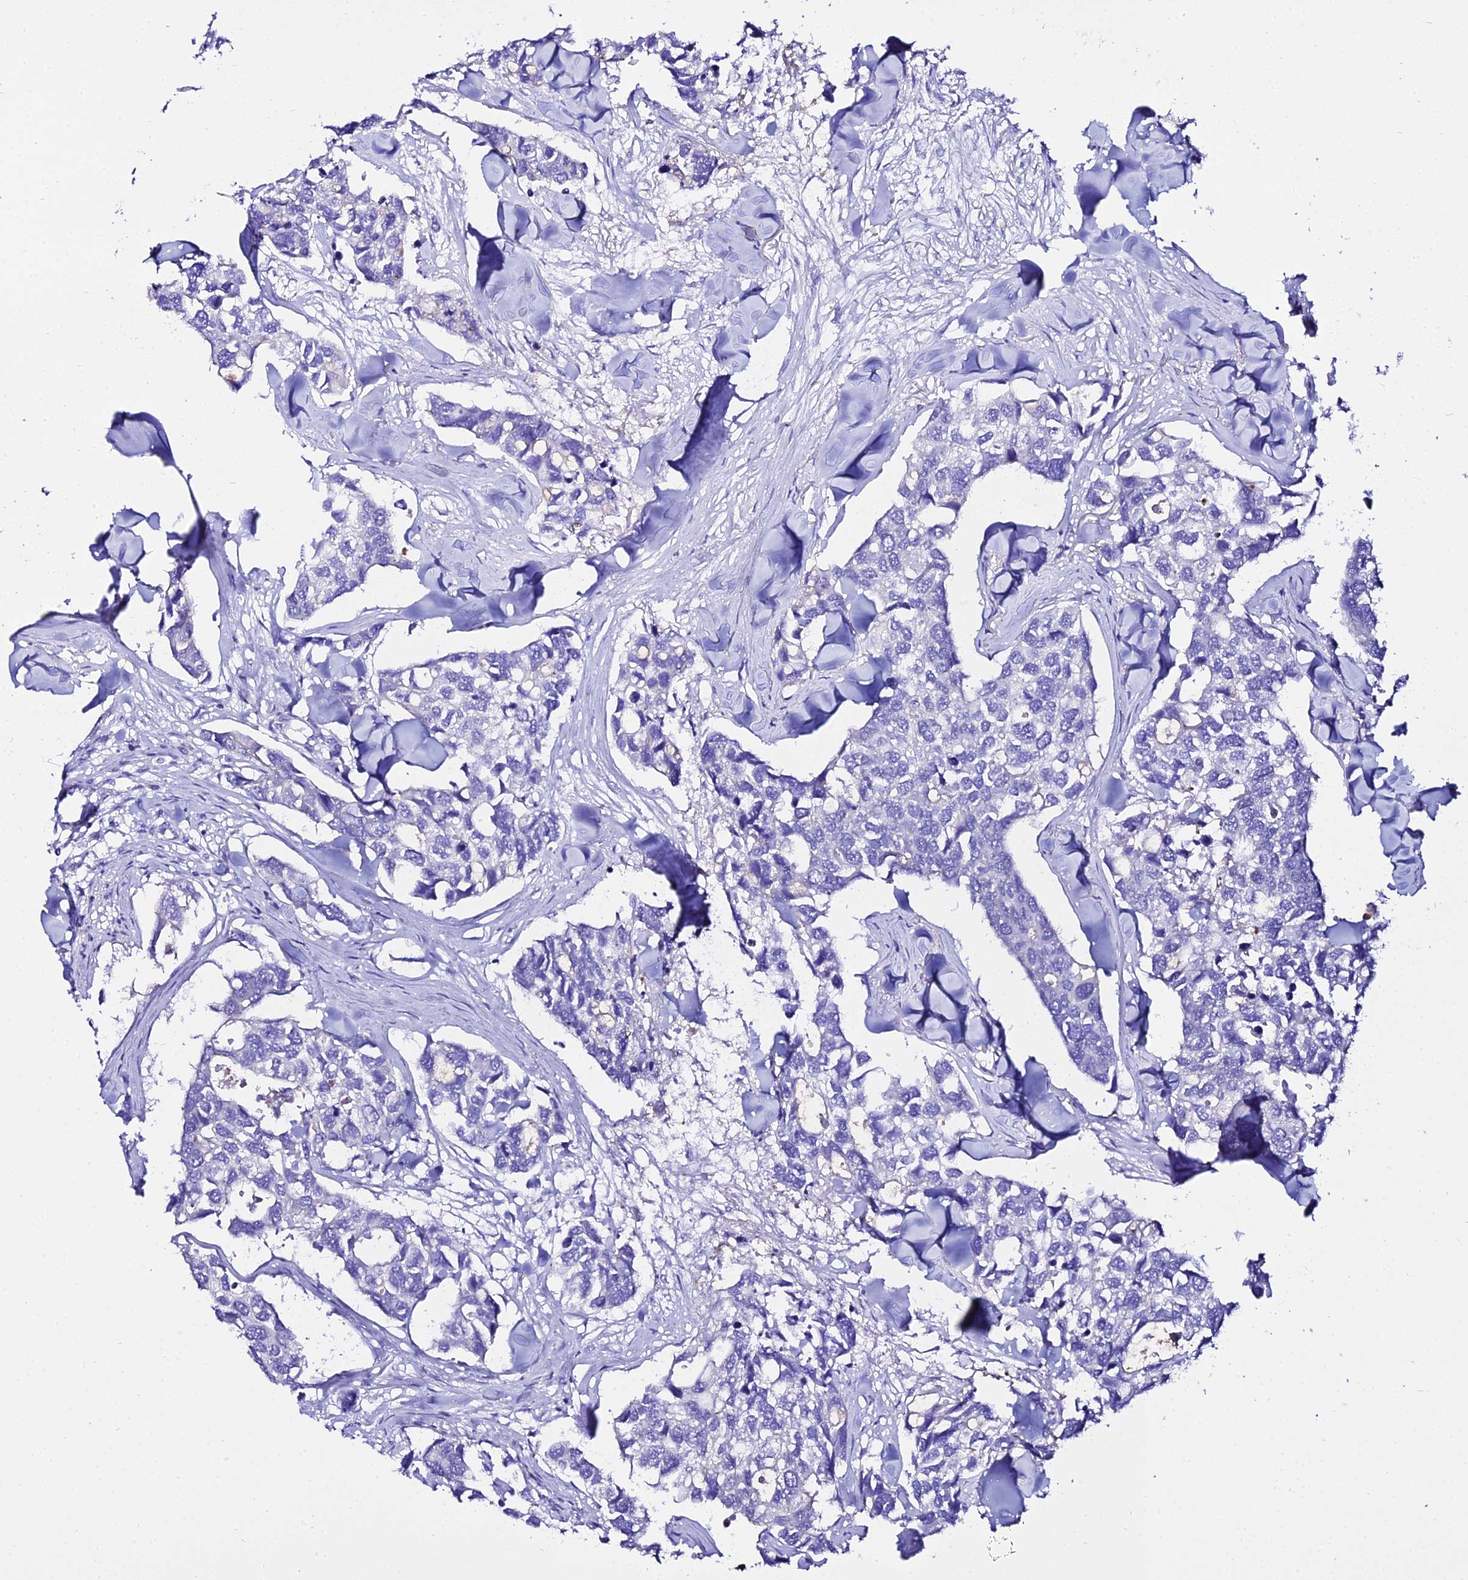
{"staining": {"intensity": "negative", "quantity": "none", "location": "none"}, "tissue": "breast cancer", "cell_type": "Tumor cells", "image_type": "cancer", "snomed": [{"axis": "morphology", "description": "Duct carcinoma"}, {"axis": "topography", "description": "Breast"}], "caption": "There is no significant positivity in tumor cells of infiltrating ductal carcinoma (breast).", "gene": "TUBA3D", "patient": {"sex": "female", "age": 83}}